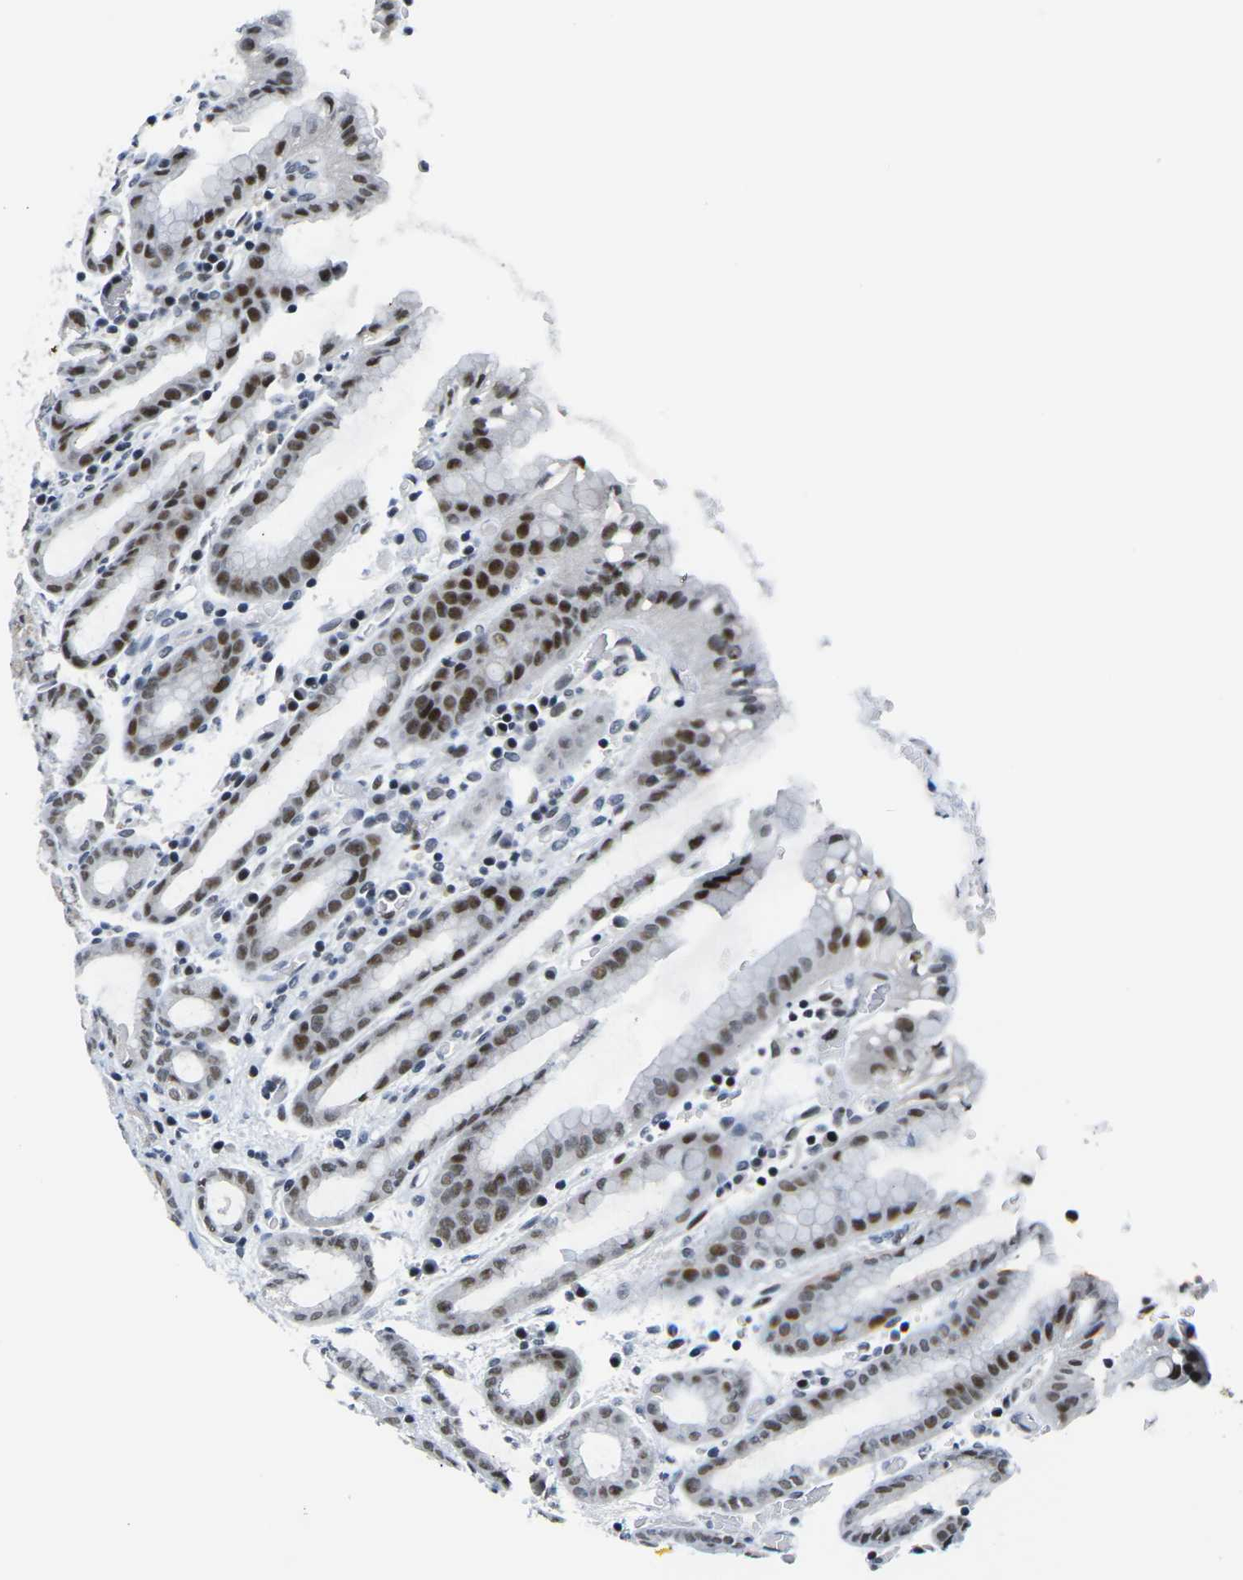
{"staining": {"intensity": "moderate", "quantity": "25%-75%", "location": "cytoplasmic/membranous,nuclear"}, "tissue": "stomach", "cell_type": "Glandular cells", "image_type": "normal", "snomed": [{"axis": "morphology", "description": "Normal tissue, NOS"}, {"axis": "topography", "description": "Stomach, upper"}], "caption": "Protein expression analysis of normal human stomach reveals moderate cytoplasmic/membranous,nuclear staining in about 25%-75% of glandular cells.", "gene": "PRPF8", "patient": {"sex": "male", "age": 68}}